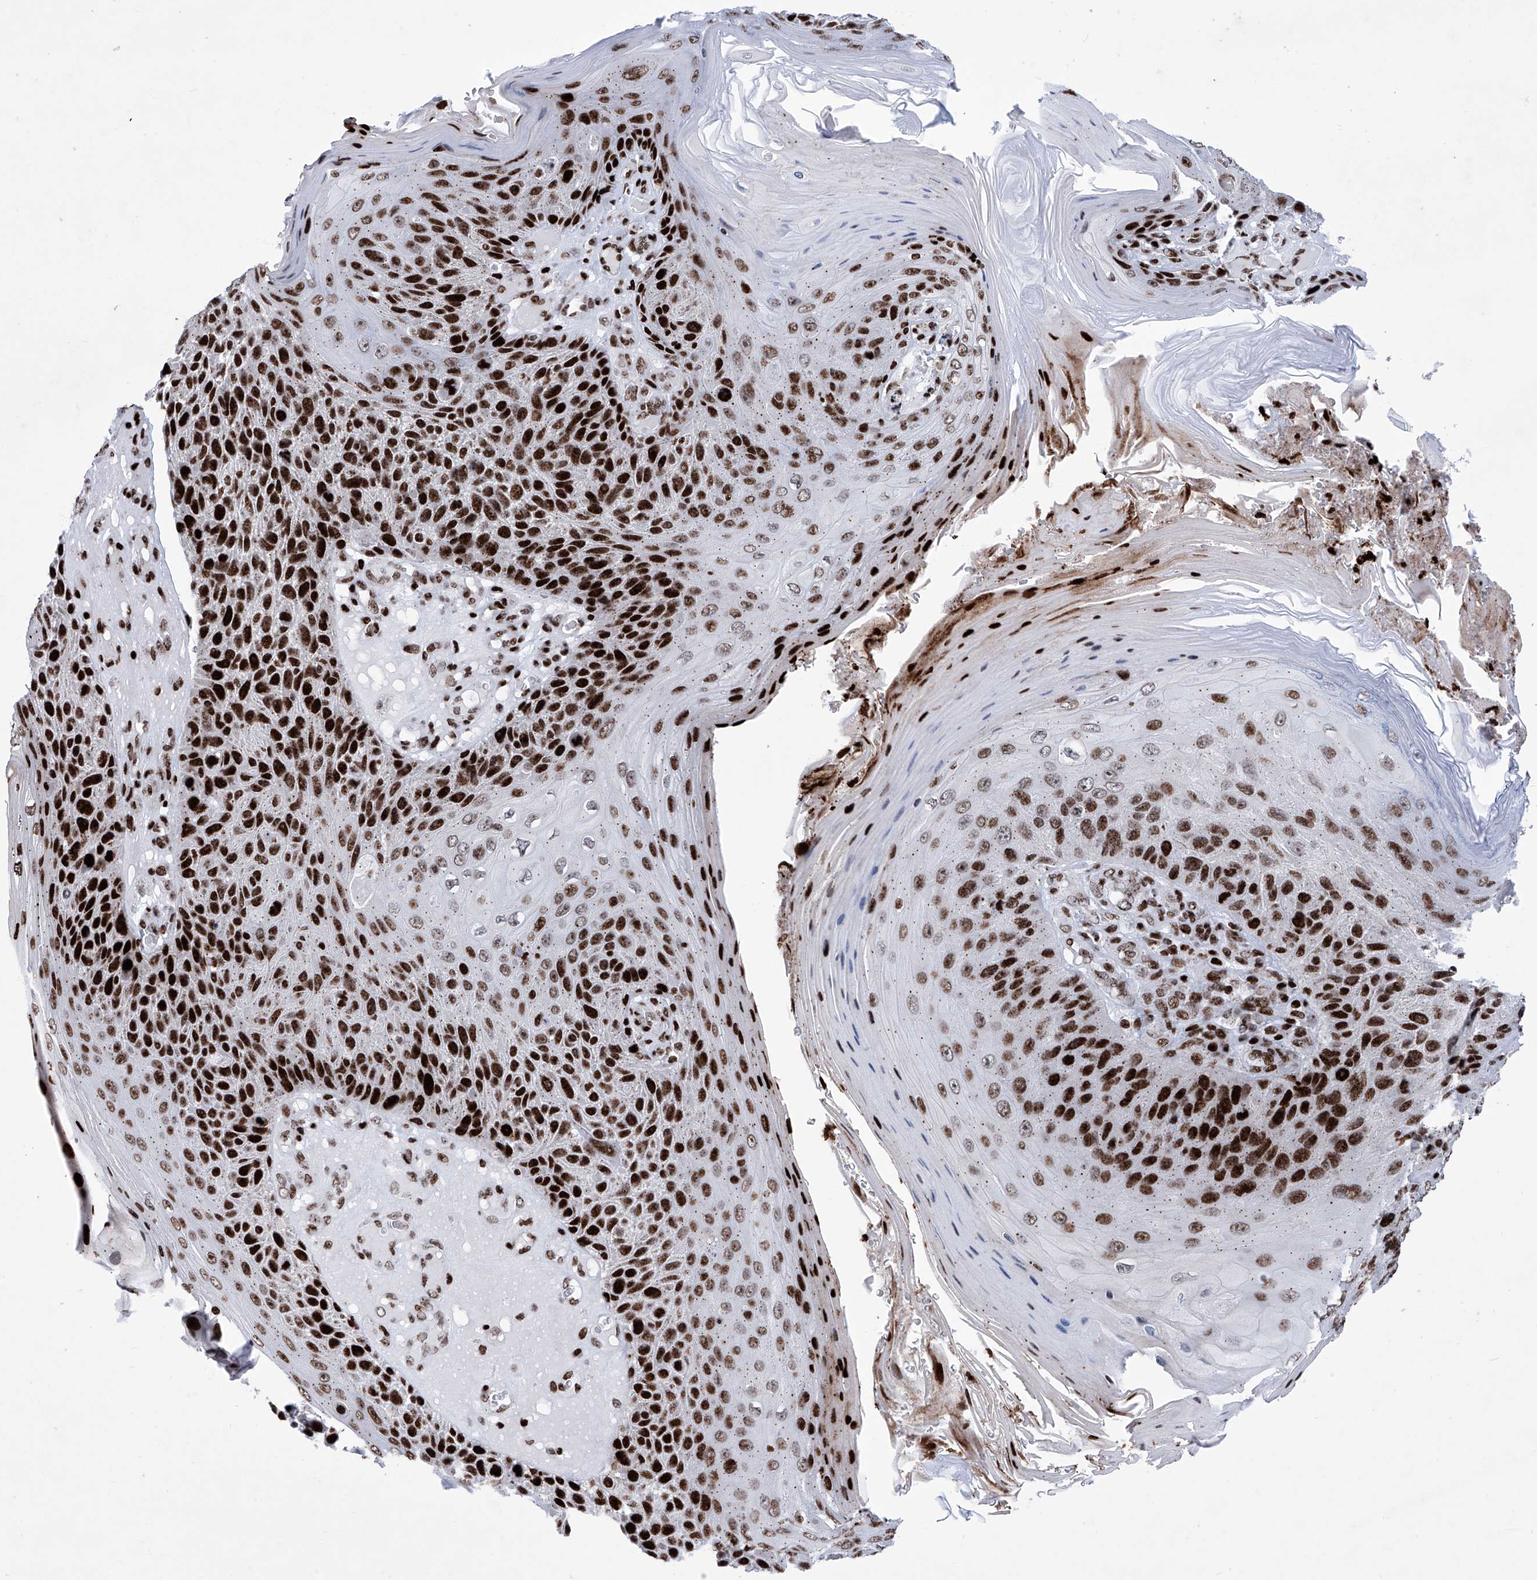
{"staining": {"intensity": "strong", "quantity": ">75%", "location": "nuclear"}, "tissue": "skin cancer", "cell_type": "Tumor cells", "image_type": "cancer", "snomed": [{"axis": "morphology", "description": "Squamous cell carcinoma, NOS"}, {"axis": "topography", "description": "Skin"}], "caption": "Squamous cell carcinoma (skin) stained with a brown dye displays strong nuclear positive positivity in about >75% of tumor cells.", "gene": "HEY2", "patient": {"sex": "female", "age": 88}}